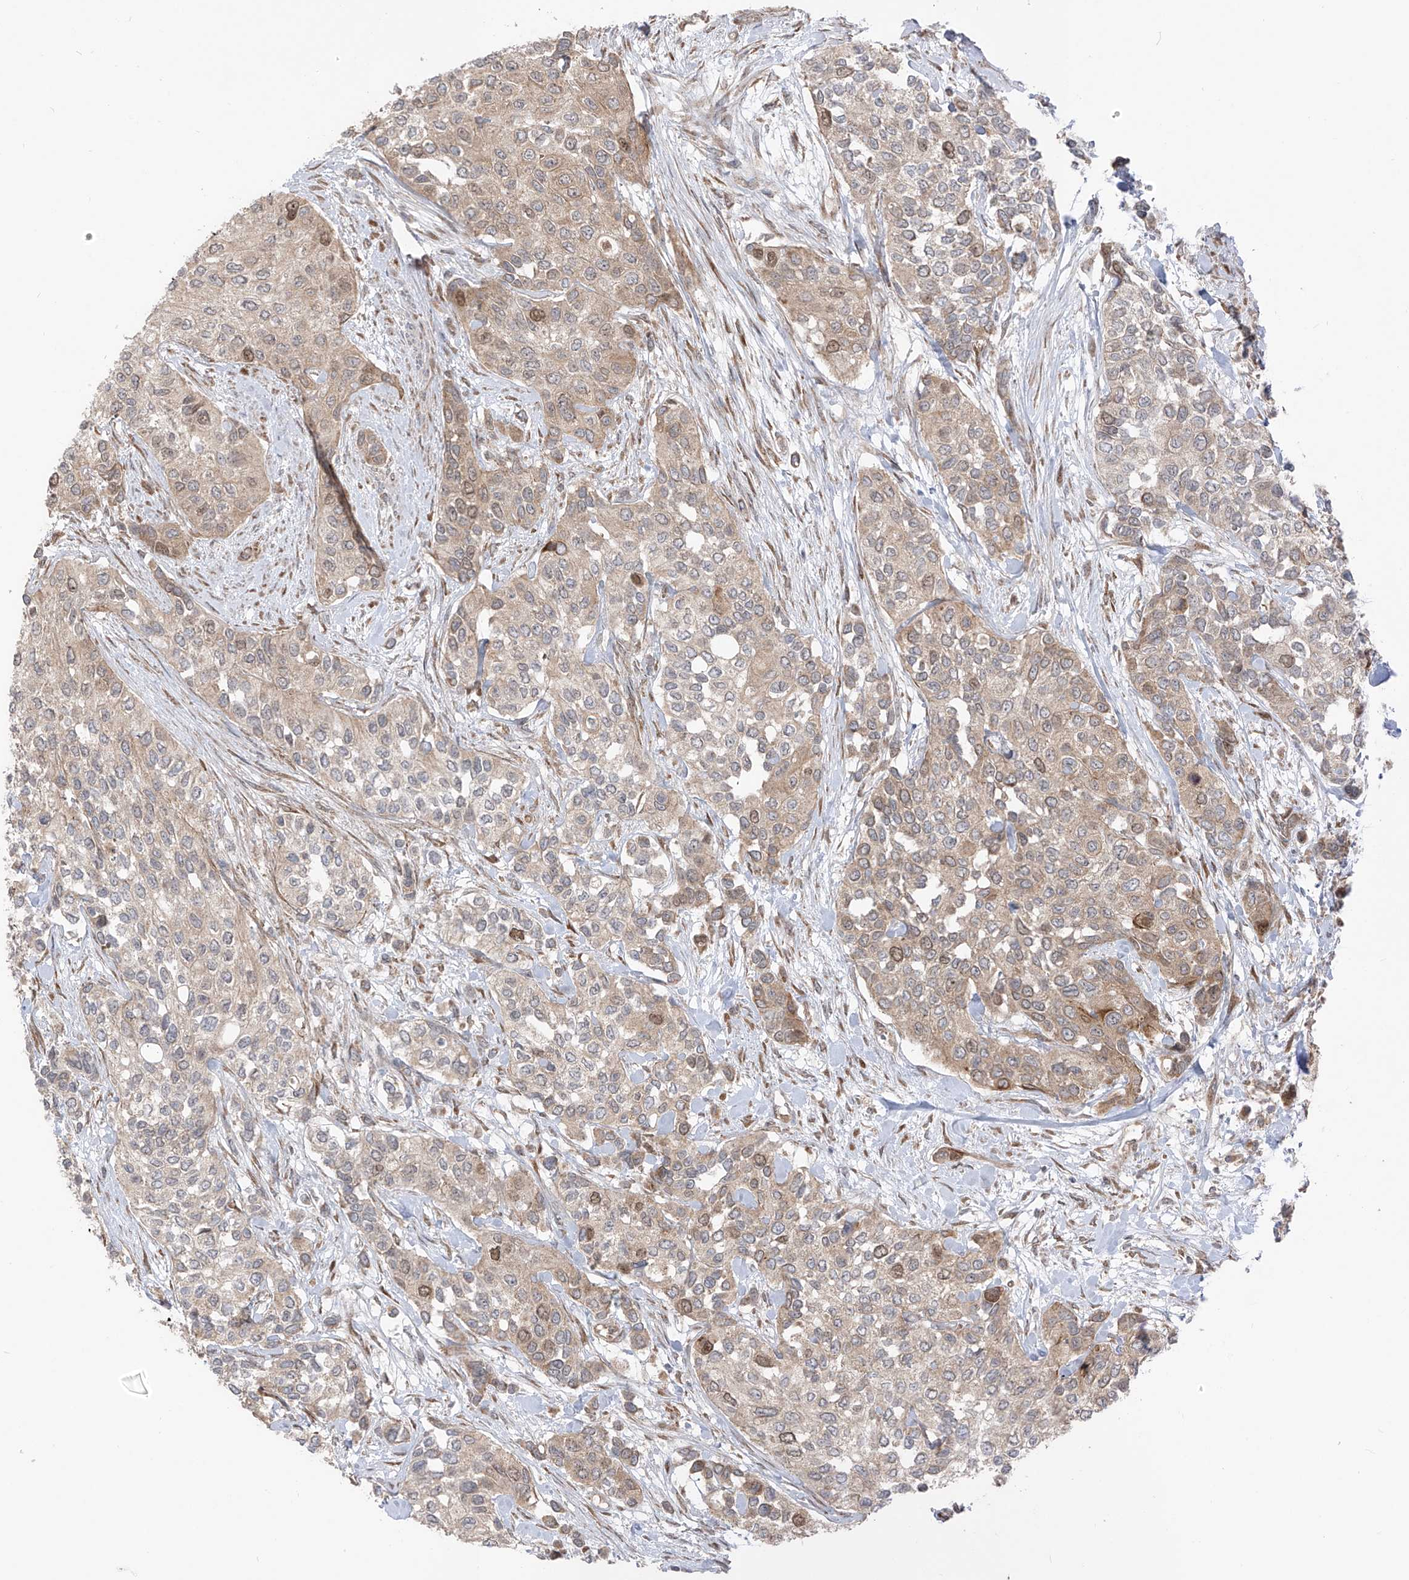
{"staining": {"intensity": "moderate", "quantity": "<25%", "location": "cytoplasmic/membranous,nuclear"}, "tissue": "urothelial cancer", "cell_type": "Tumor cells", "image_type": "cancer", "snomed": [{"axis": "morphology", "description": "Normal tissue, NOS"}, {"axis": "morphology", "description": "Urothelial carcinoma, High grade"}, {"axis": "topography", "description": "Vascular tissue"}, {"axis": "topography", "description": "Urinary bladder"}], "caption": "IHC of urothelial cancer exhibits low levels of moderate cytoplasmic/membranous and nuclear positivity in about <25% of tumor cells.", "gene": "PDE11A", "patient": {"sex": "female", "age": 56}}